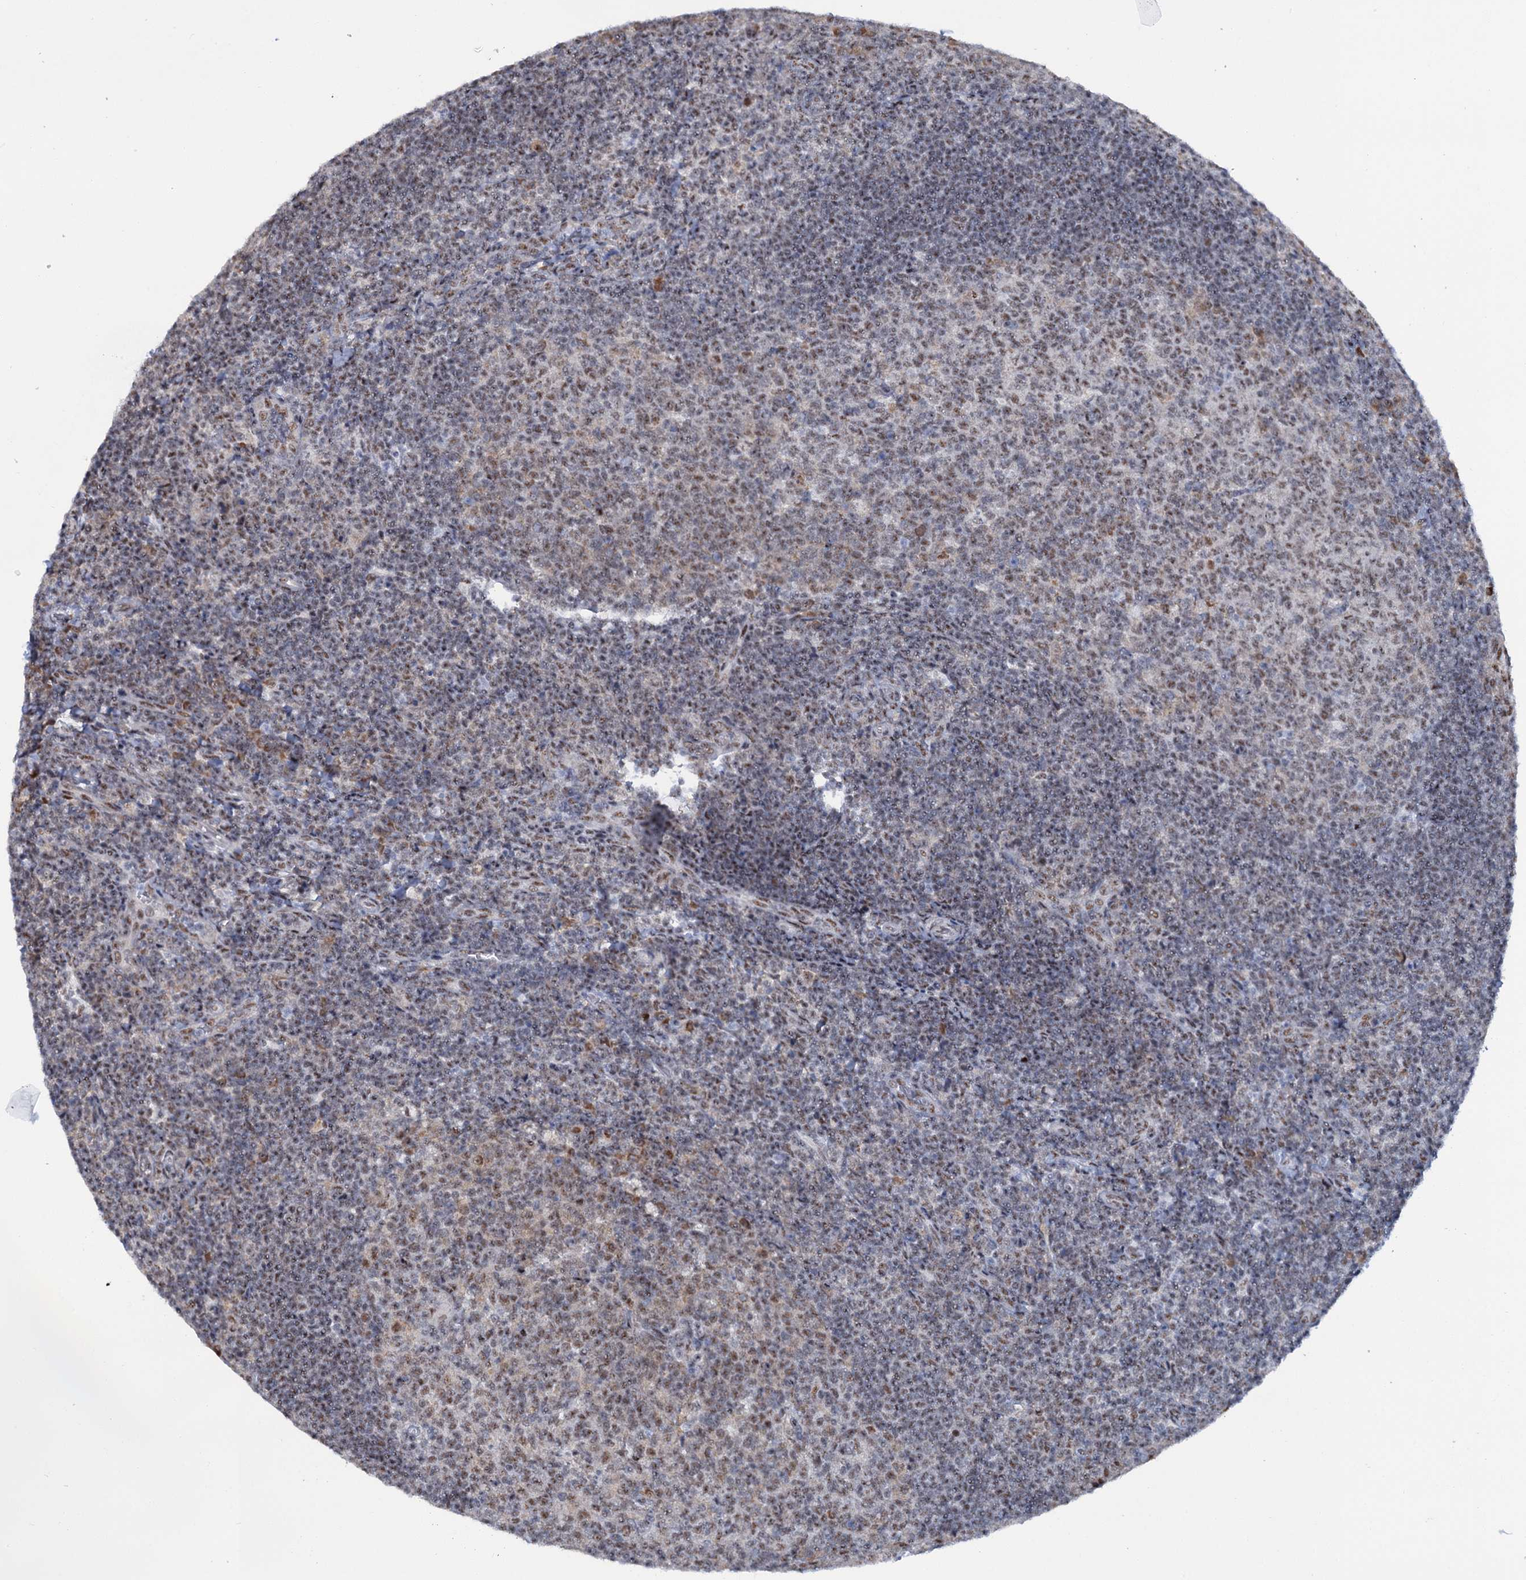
{"staining": {"intensity": "moderate", "quantity": ">75%", "location": "nuclear"}, "tissue": "tonsil", "cell_type": "Germinal center cells", "image_type": "normal", "snomed": [{"axis": "morphology", "description": "Normal tissue, NOS"}, {"axis": "topography", "description": "Tonsil"}], "caption": "A histopathology image of tonsil stained for a protein displays moderate nuclear brown staining in germinal center cells. The protein of interest is stained brown, and the nuclei are stained in blue (DAB (3,3'-diaminobenzidine) IHC with brightfield microscopy, high magnification).", "gene": "SREK1", "patient": {"sex": "female", "age": 10}}